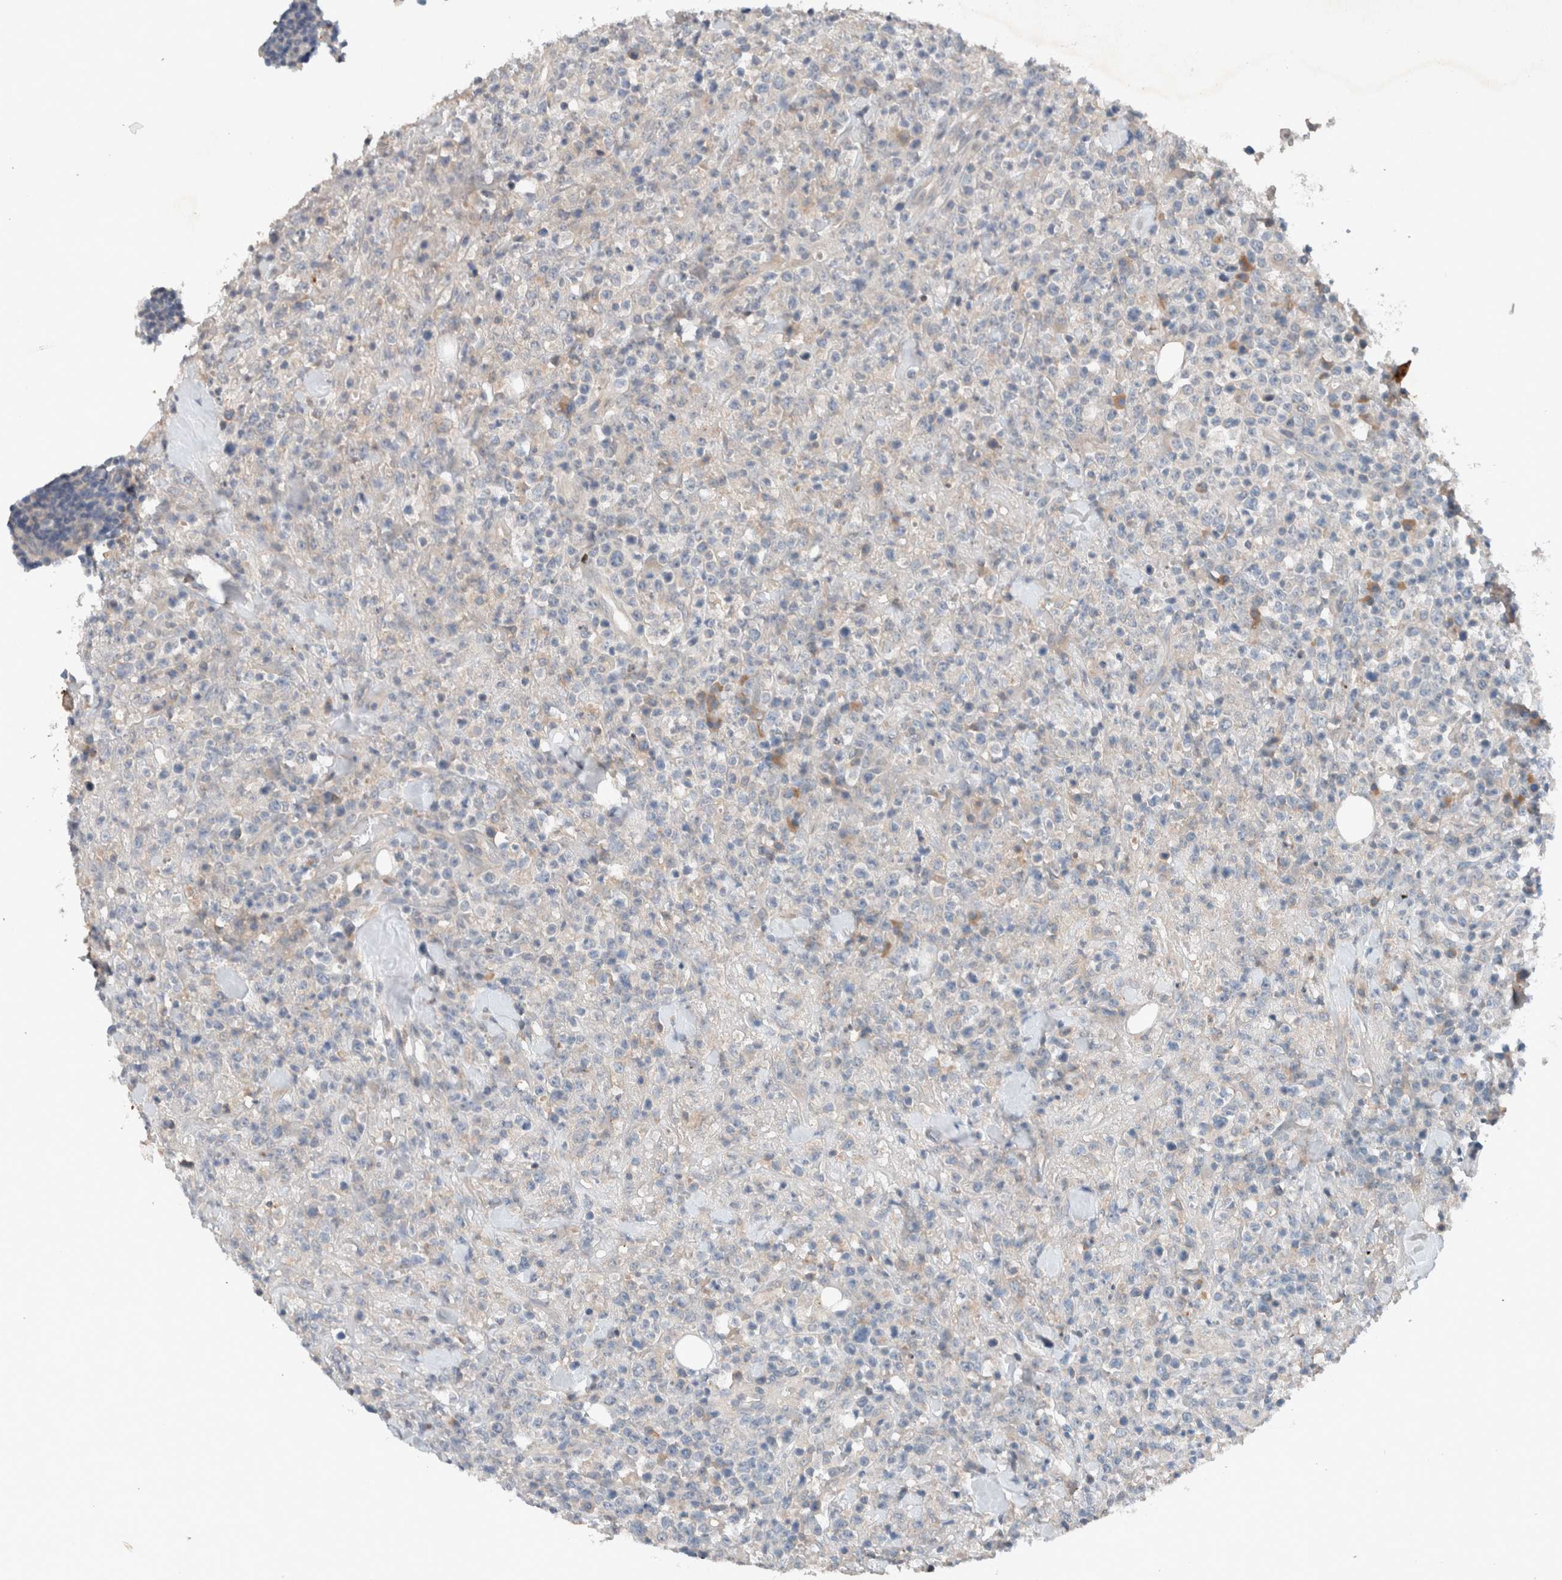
{"staining": {"intensity": "negative", "quantity": "none", "location": "none"}, "tissue": "lymphoma", "cell_type": "Tumor cells", "image_type": "cancer", "snomed": [{"axis": "morphology", "description": "Malignant lymphoma, non-Hodgkin's type, High grade"}, {"axis": "topography", "description": "Colon"}], "caption": "Immunohistochemistry (IHC) micrograph of lymphoma stained for a protein (brown), which shows no expression in tumor cells.", "gene": "UGCG", "patient": {"sex": "female", "age": 53}}